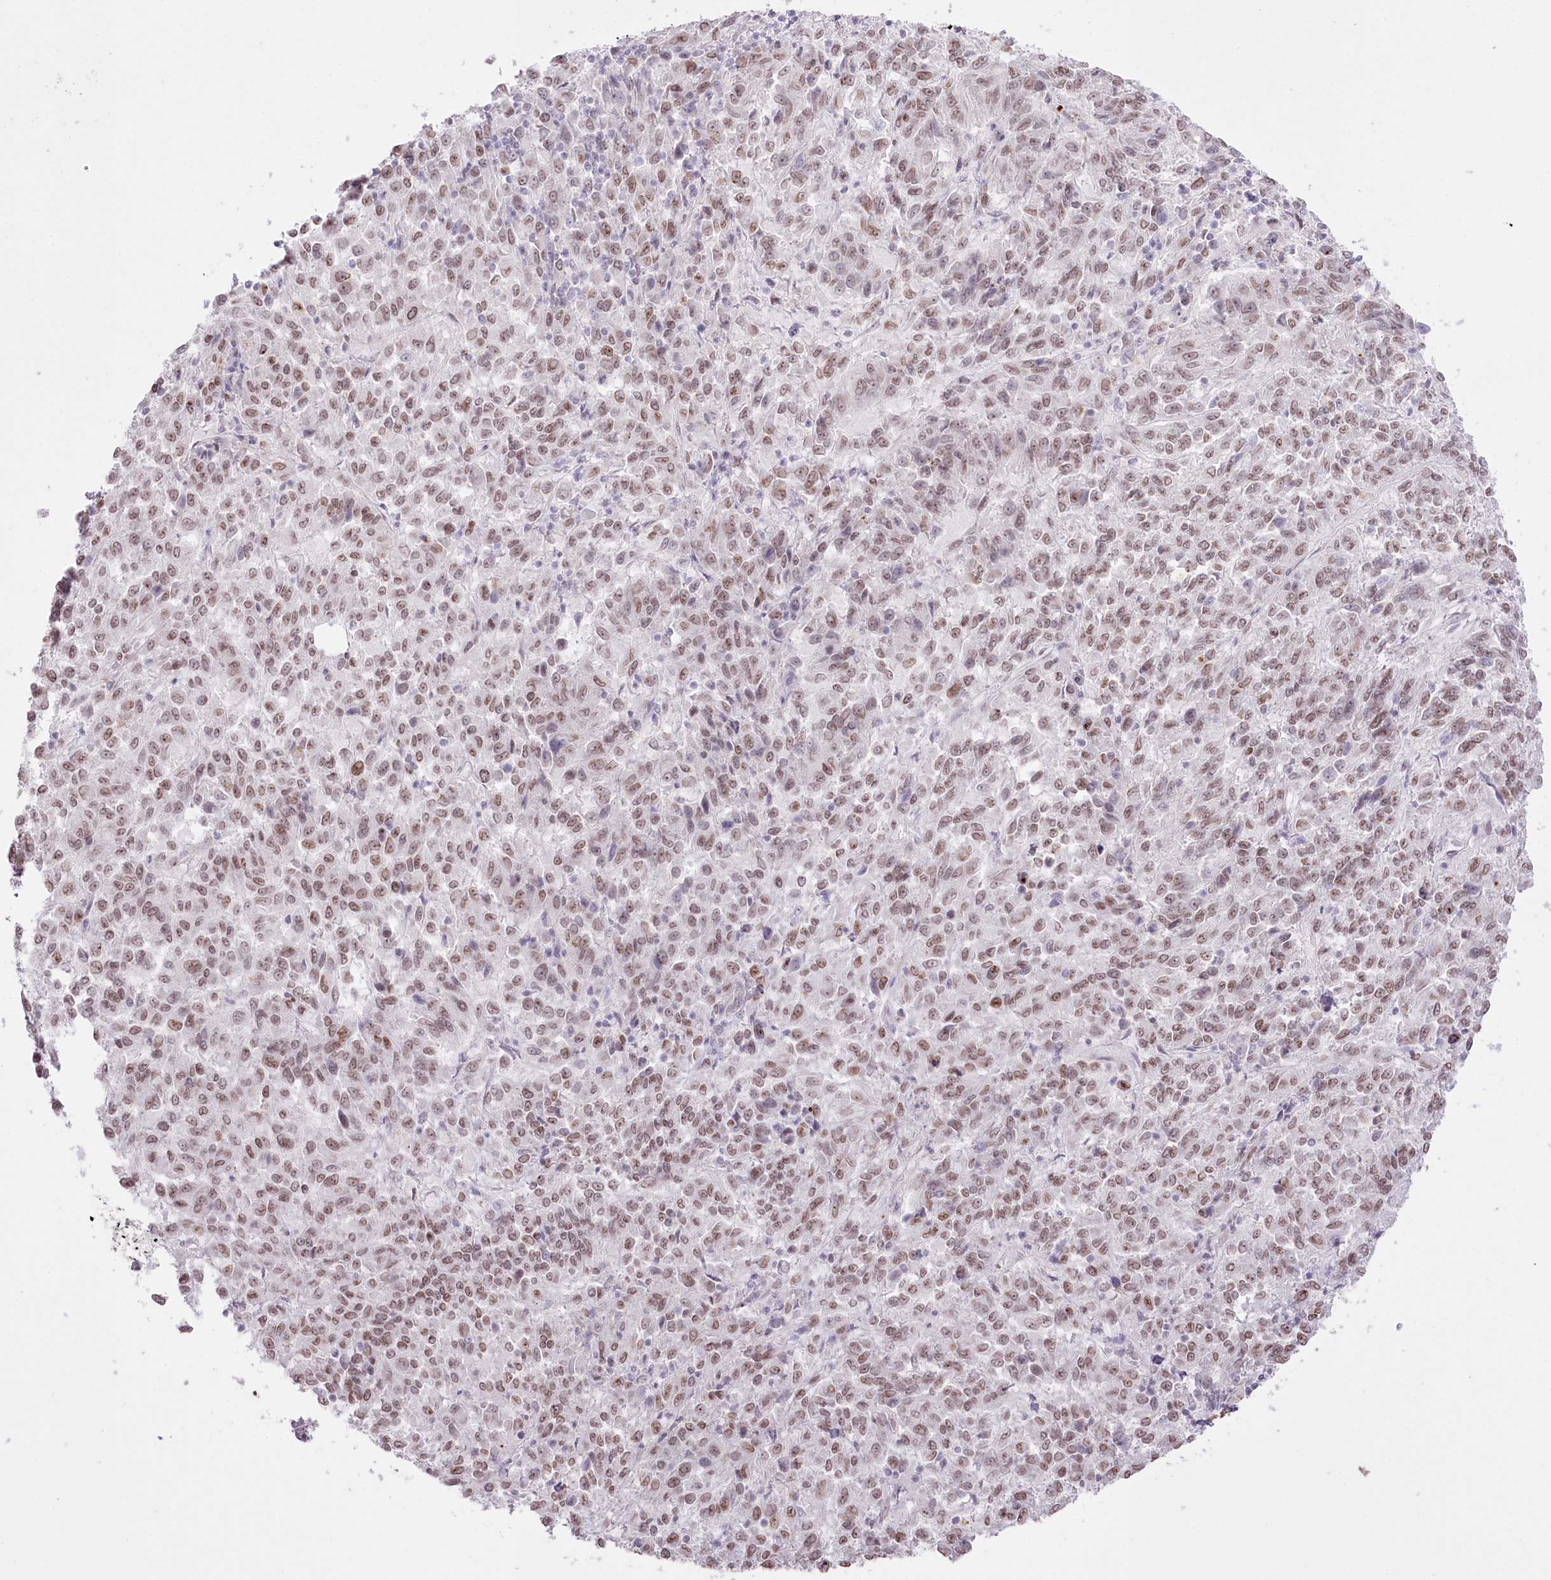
{"staining": {"intensity": "moderate", "quantity": ">75%", "location": "nuclear"}, "tissue": "melanoma", "cell_type": "Tumor cells", "image_type": "cancer", "snomed": [{"axis": "morphology", "description": "Malignant melanoma, Metastatic site"}, {"axis": "topography", "description": "Lung"}], "caption": "DAB (3,3'-diaminobenzidine) immunohistochemical staining of human melanoma reveals moderate nuclear protein positivity in approximately >75% of tumor cells.", "gene": "SLC39A10", "patient": {"sex": "male", "age": 64}}